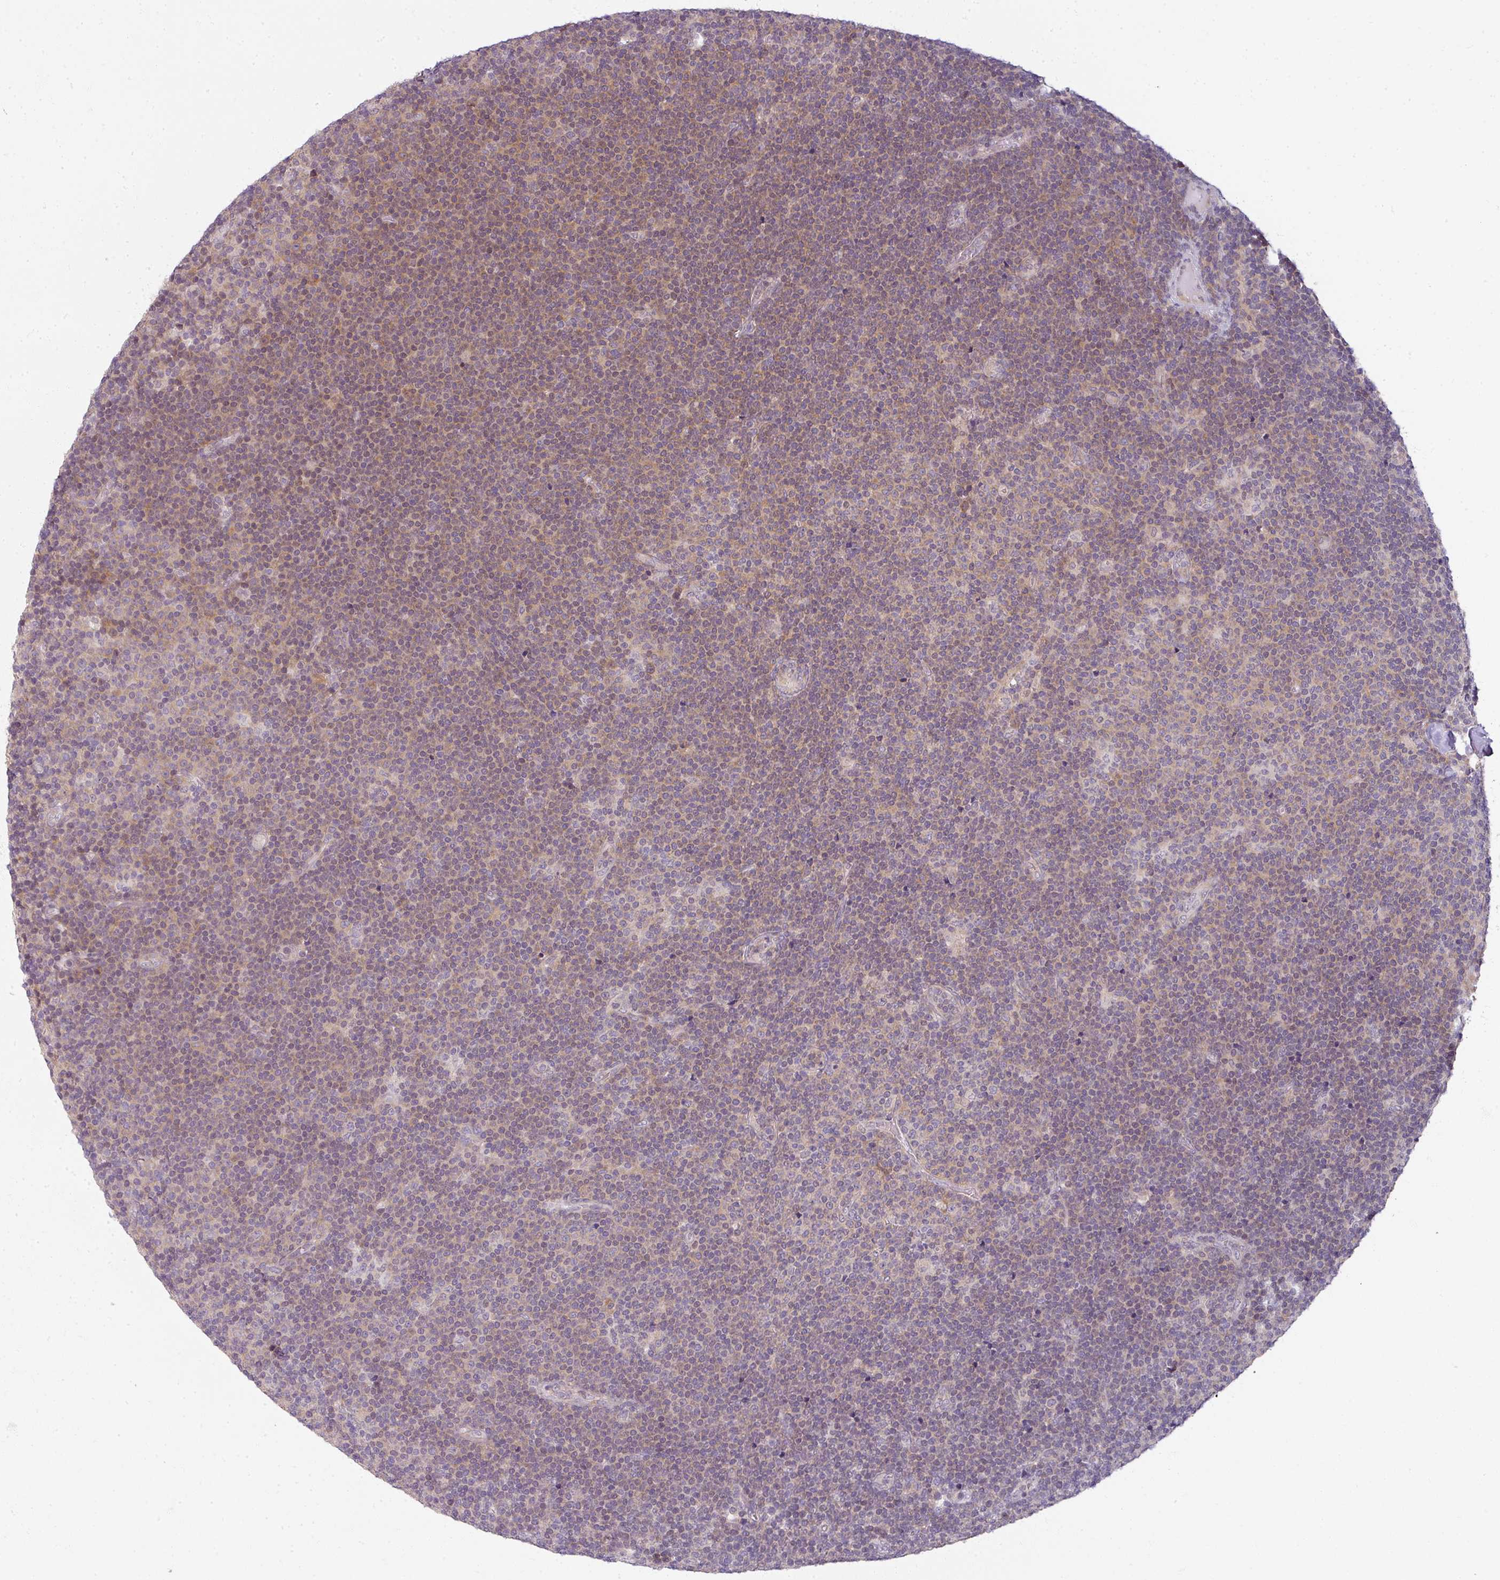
{"staining": {"intensity": "weak", "quantity": "25%-75%", "location": "cytoplasmic/membranous"}, "tissue": "lymphoma", "cell_type": "Tumor cells", "image_type": "cancer", "snomed": [{"axis": "morphology", "description": "Malignant lymphoma, non-Hodgkin's type, Low grade"}, {"axis": "topography", "description": "Lymph node"}], "caption": "Immunohistochemical staining of human low-grade malignant lymphoma, non-Hodgkin's type reveals low levels of weak cytoplasmic/membranous expression in approximately 25%-75% of tumor cells.", "gene": "MYMK", "patient": {"sex": "male", "age": 48}}